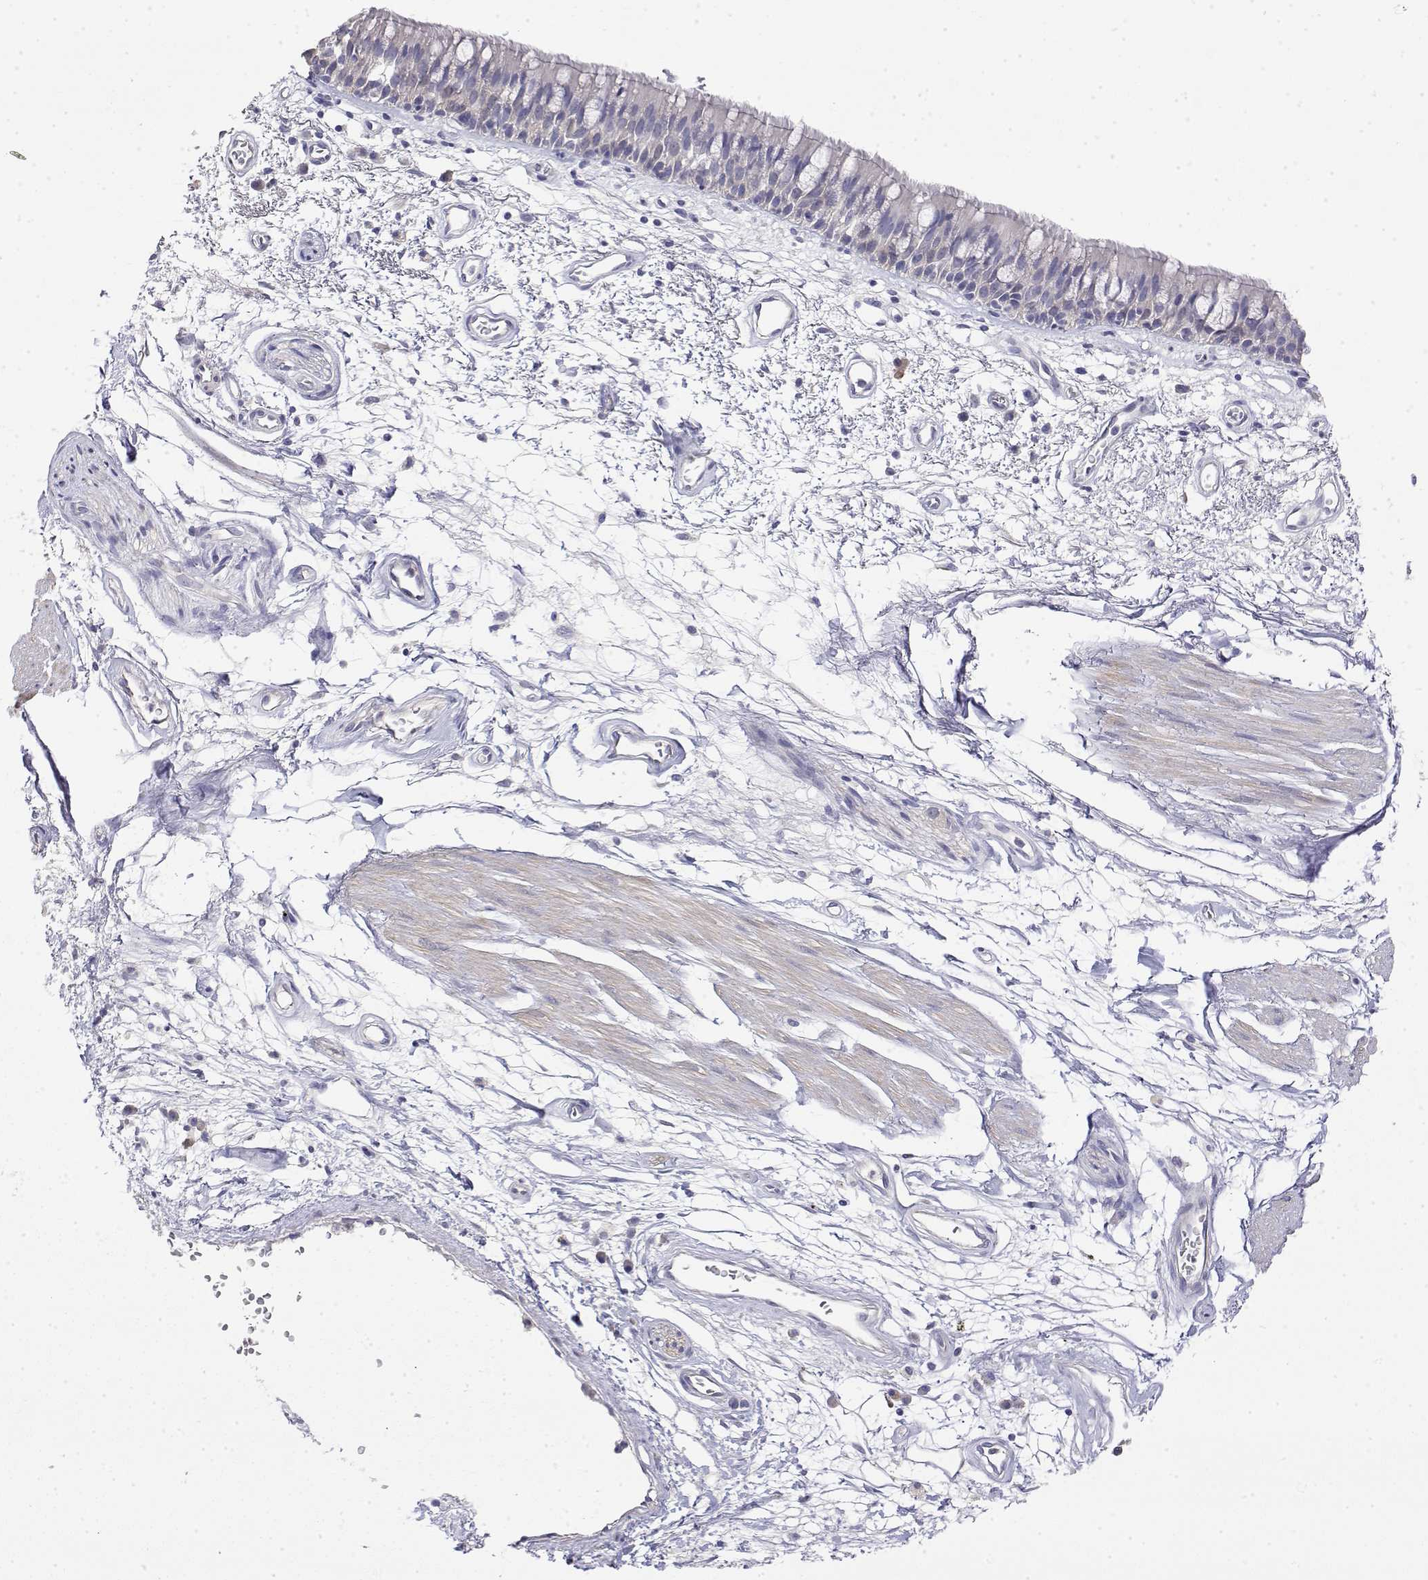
{"staining": {"intensity": "negative", "quantity": "none", "location": "none"}, "tissue": "bronchus", "cell_type": "Respiratory epithelial cells", "image_type": "normal", "snomed": [{"axis": "morphology", "description": "Normal tissue, NOS"}, {"axis": "morphology", "description": "Squamous cell carcinoma, NOS"}, {"axis": "topography", "description": "Cartilage tissue"}, {"axis": "topography", "description": "Bronchus"}, {"axis": "topography", "description": "Lung"}], "caption": "DAB (3,3'-diaminobenzidine) immunohistochemical staining of benign human bronchus displays no significant positivity in respiratory epithelial cells.", "gene": "LY6D", "patient": {"sex": "male", "age": 66}}